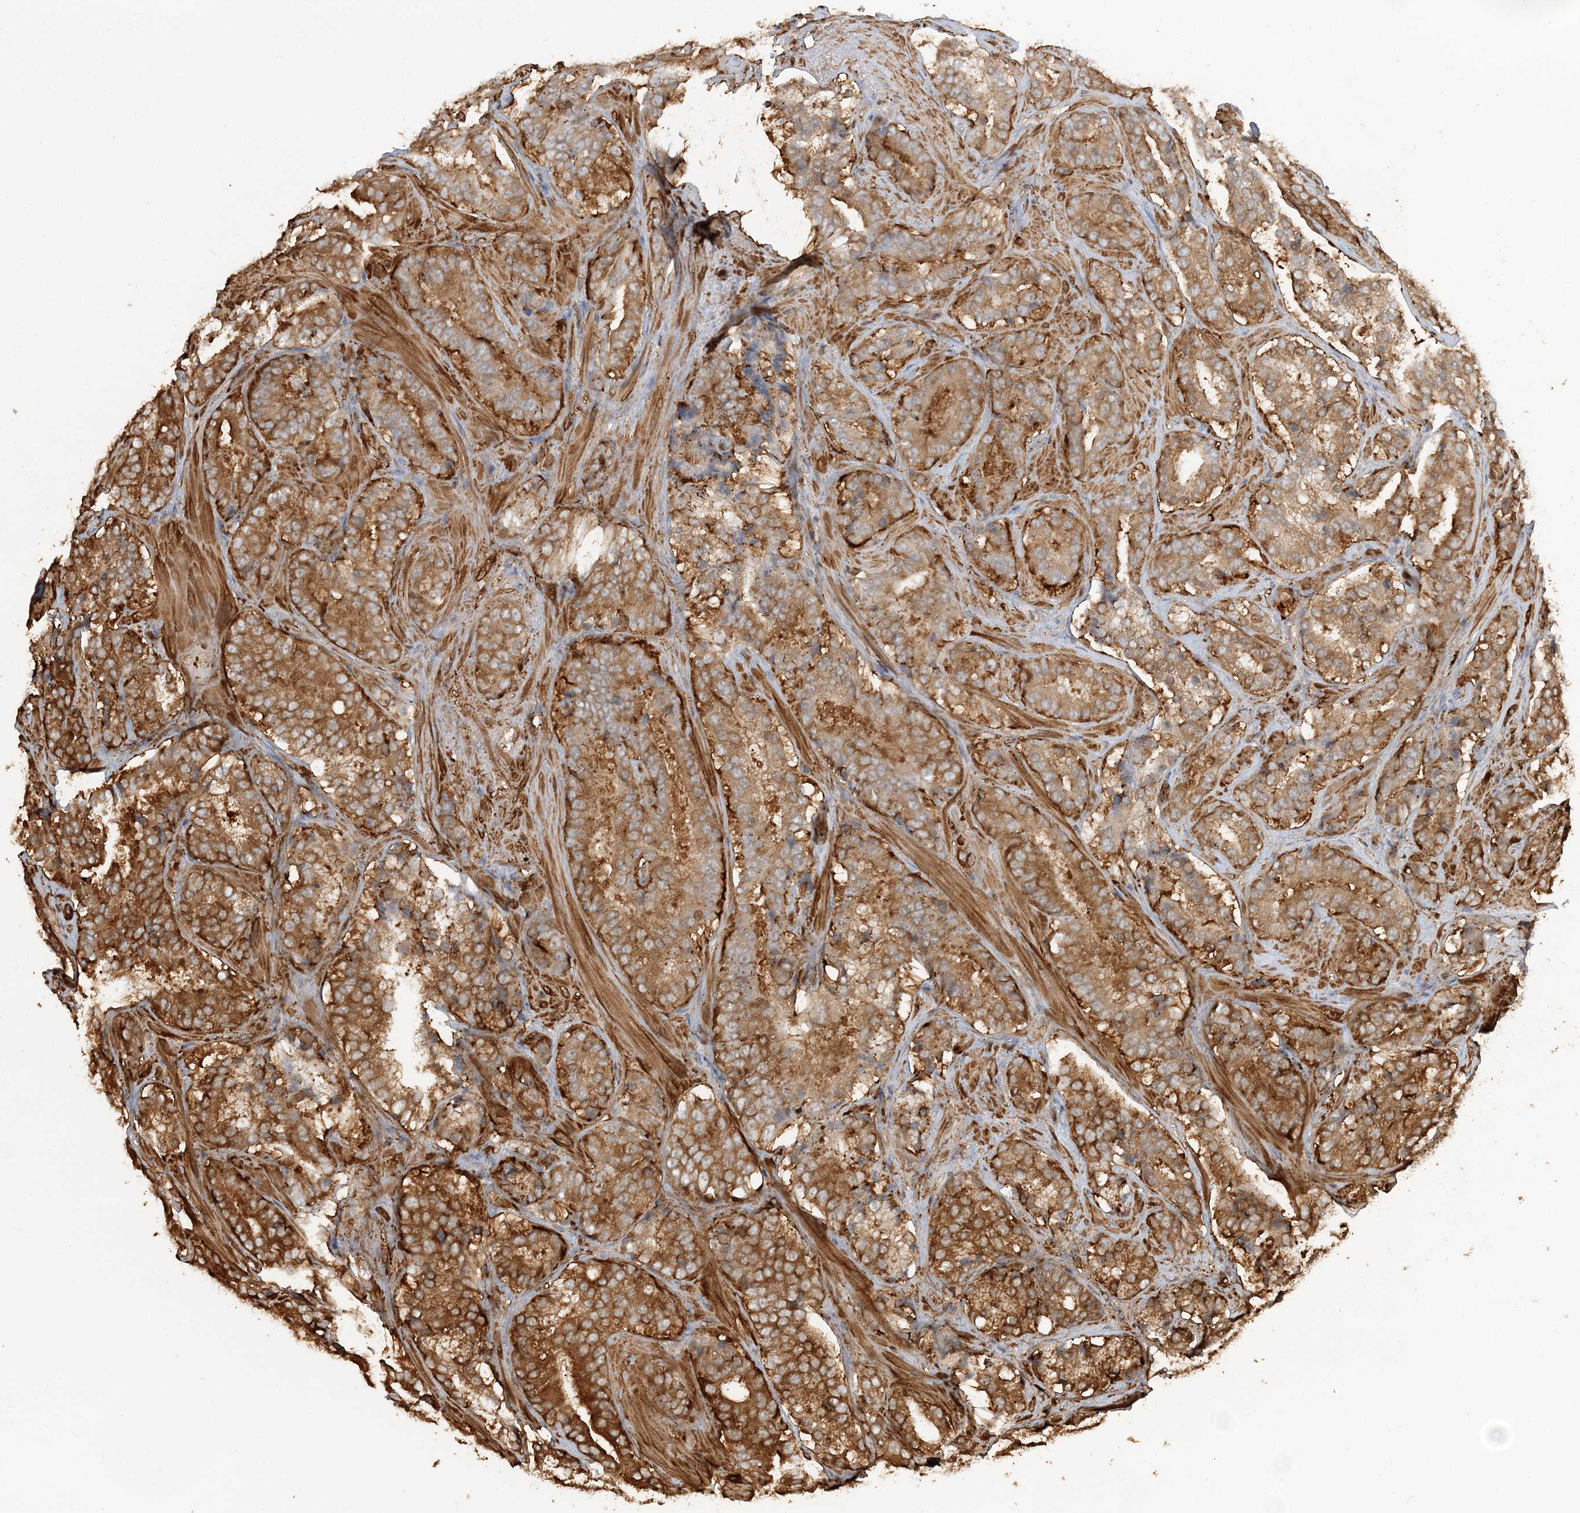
{"staining": {"intensity": "strong", "quantity": ">75%", "location": "cytoplasmic/membranous"}, "tissue": "prostate cancer", "cell_type": "Tumor cells", "image_type": "cancer", "snomed": [{"axis": "morphology", "description": "Adenocarcinoma, High grade"}, {"axis": "topography", "description": "Prostate"}], "caption": "Prostate high-grade adenocarcinoma tissue reveals strong cytoplasmic/membranous staining in approximately >75% of tumor cells, visualized by immunohistochemistry.", "gene": "DSTN", "patient": {"sex": "male", "age": 60}}